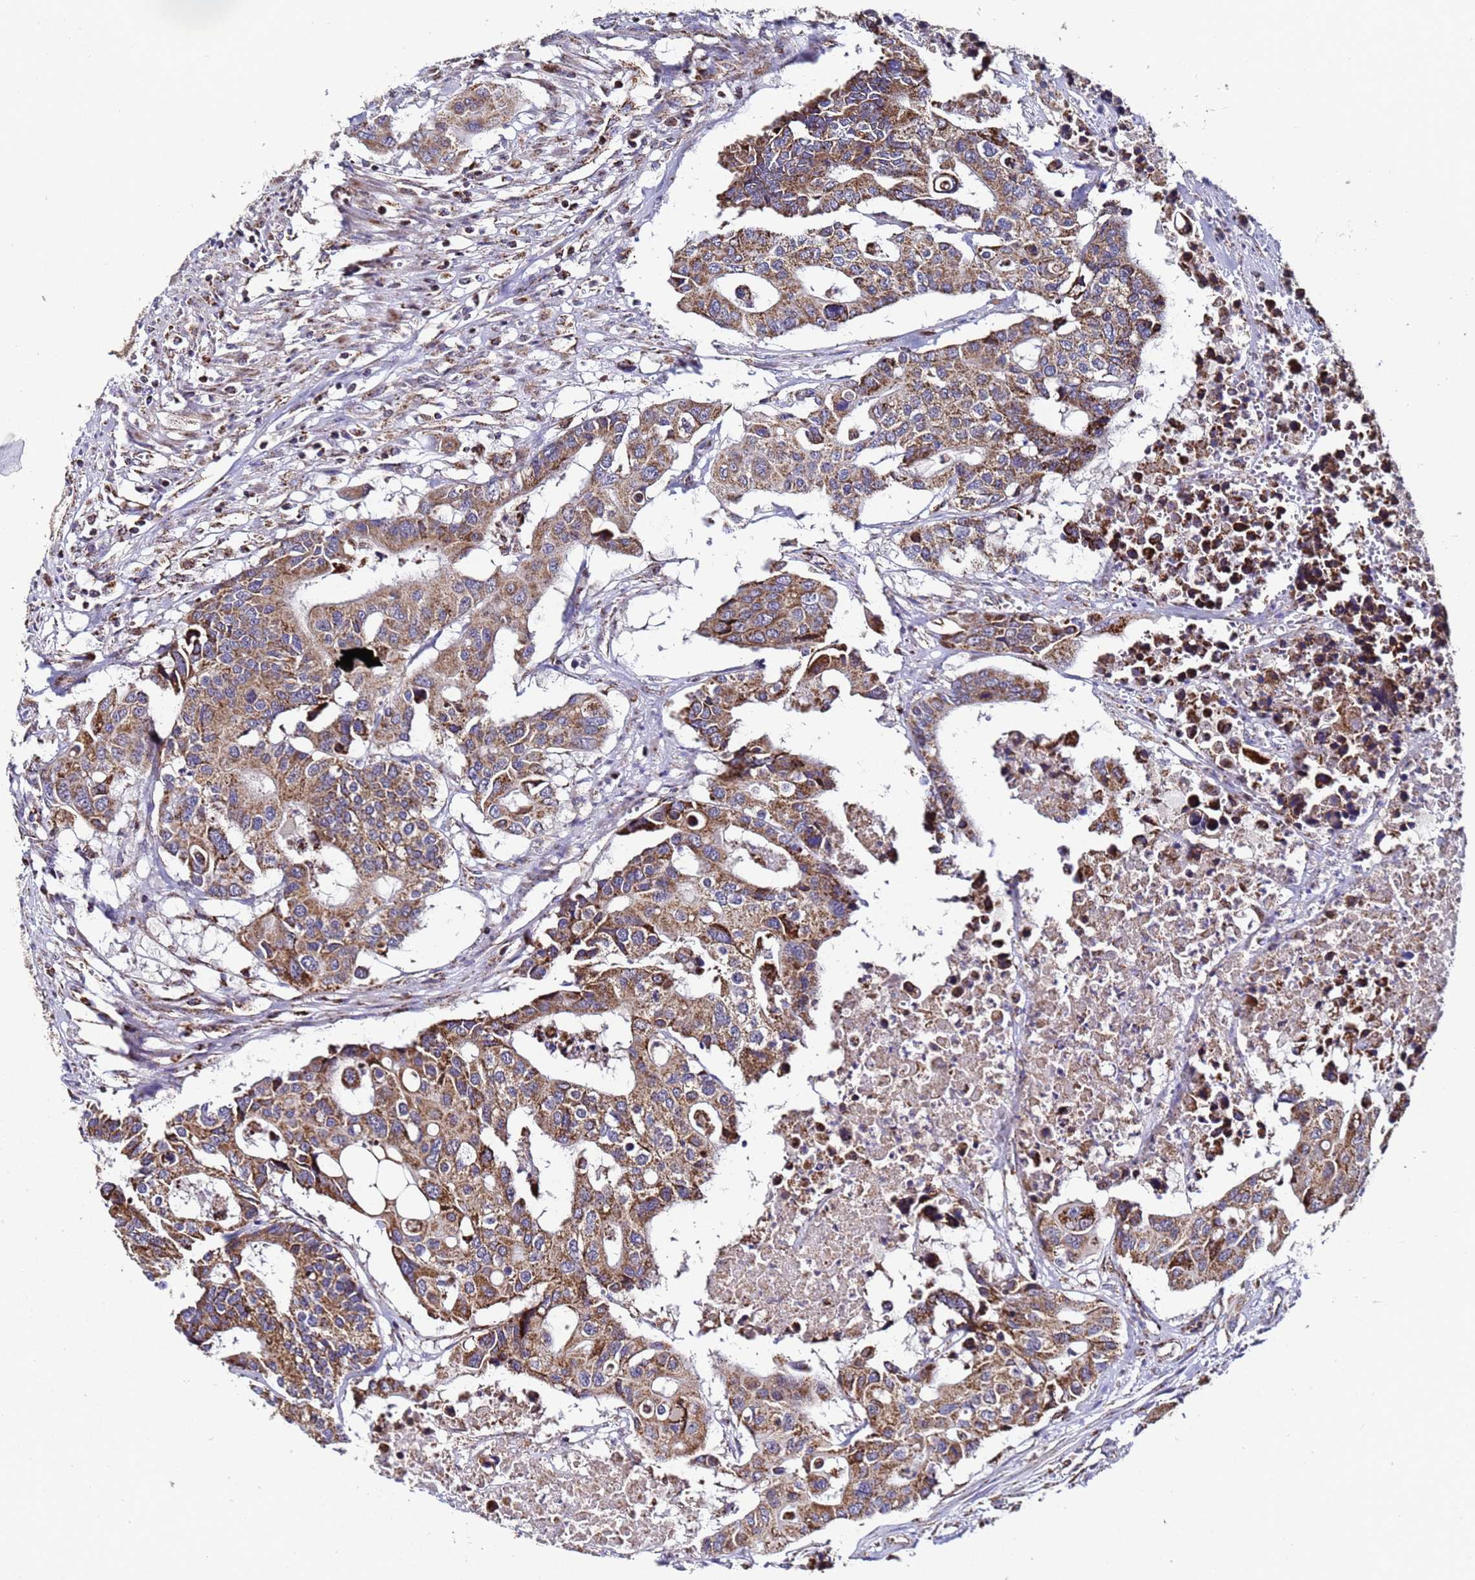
{"staining": {"intensity": "moderate", "quantity": ">75%", "location": "cytoplasmic/membranous"}, "tissue": "colorectal cancer", "cell_type": "Tumor cells", "image_type": "cancer", "snomed": [{"axis": "morphology", "description": "Adenocarcinoma, NOS"}, {"axis": "topography", "description": "Colon"}], "caption": "Tumor cells display medium levels of moderate cytoplasmic/membranous positivity in about >75% of cells in human colorectal cancer (adenocarcinoma).", "gene": "MRPS12", "patient": {"sex": "male", "age": 77}}